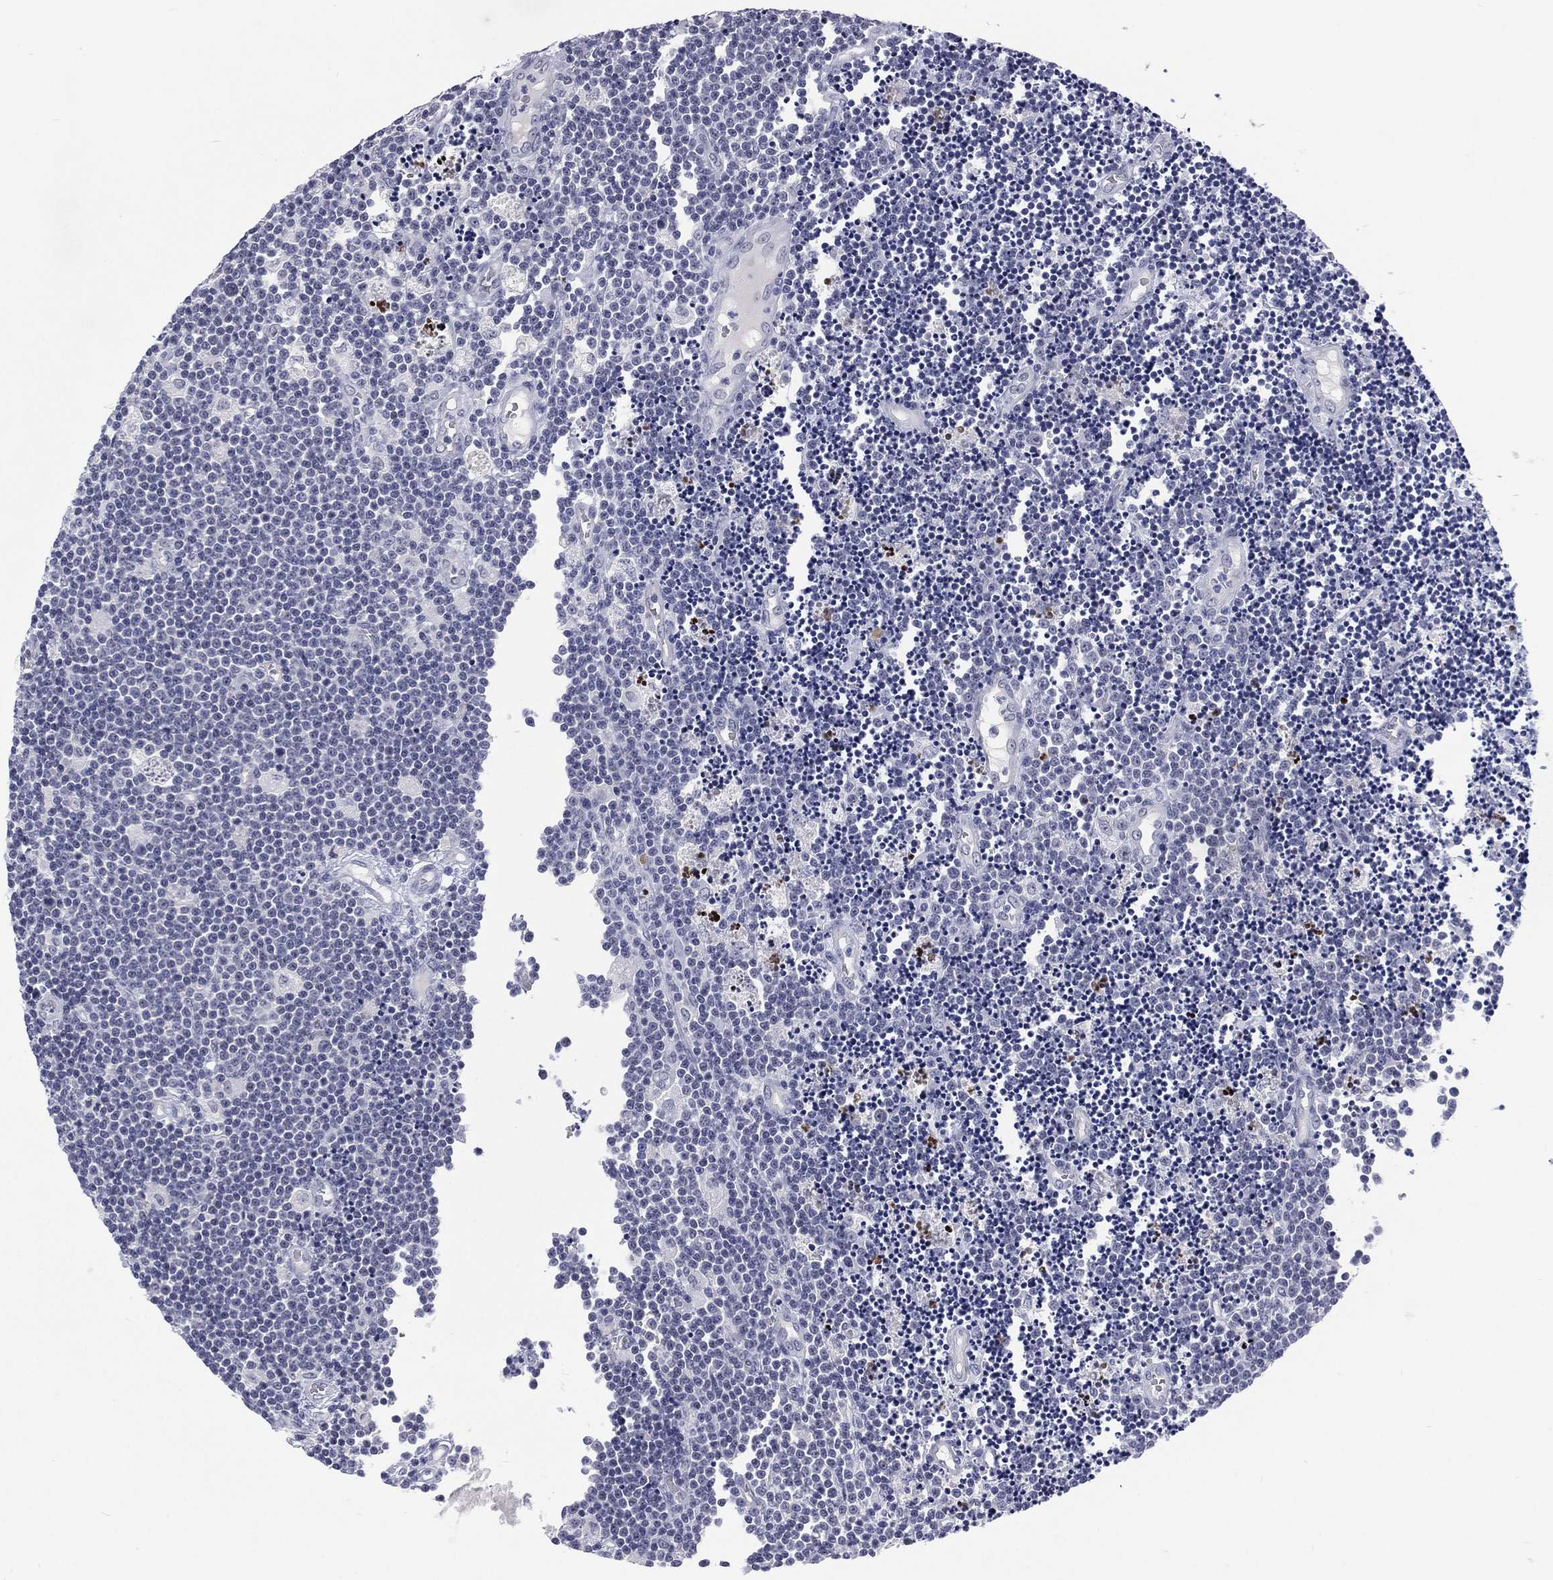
{"staining": {"intensity": "negative", "quantity": "none", "location": "none"}, "tissue": "lymphoma", "cell_type": "Tumor cells", "image_type": "cancer", "snomed": [{"axis": "morphology", "description": "Malignant lymphoma, non-Hodgkin's type, Low grade"}, {"axis": "topography", "description": "Brain"}], "caption": "An immunohistochemistry (IHC) image of lymphoma is shown. There is no staining in tumor cells of lymphoma.", "gene": "SSX1", "patient": {"sex": "female", "age": 66}}